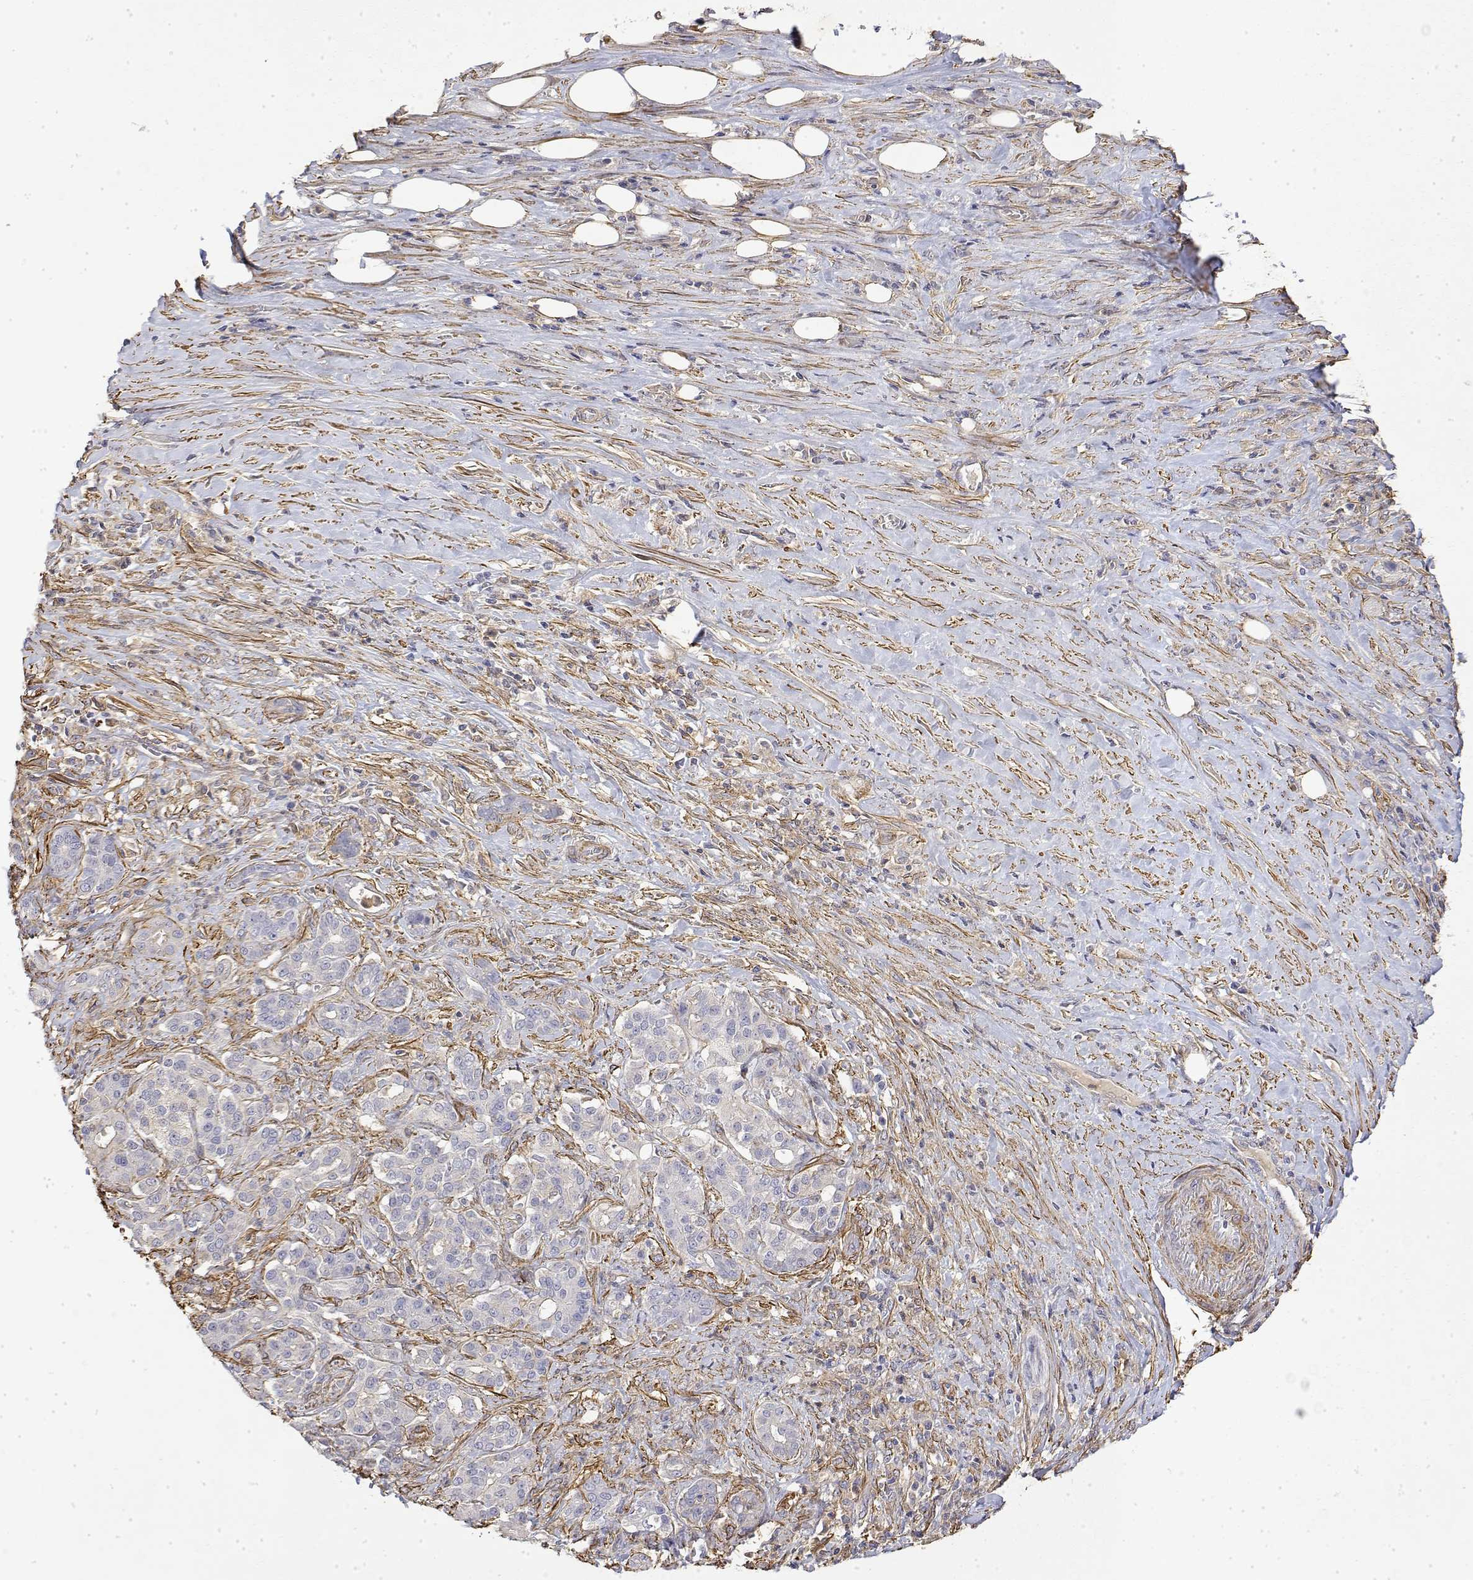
{"staining": {"intensity": "negative", "quantity": "none", "location": "none"}, "tissue": "pancreatic cancer", "cell_type": "Tumor cells", "image_type": "cancer", "snomed": [{"axis": "morphology", "description": "Normal tissue, NOS"}, {"axis": "morphology", "description": "Inflammation, NOS"}, {"axis": "morphology", "description": "Adenocarcinoma, NOS"}, {"axis": "topography", "description": "Pancreas"}], "caption": "DAB (3,3'-diaminobenzidine) immunohistochemical staining of pancreatic adenocarcinoma exhibits no significant staining in tumor cells. The staining was performed using DAB to visualize the protein expression in brown, while the nuclei were stained in blue with hematoxylin (Magnification: 20x).", "gene": "SOWAHD", "patient": {"sex": "male", "age": 57}}